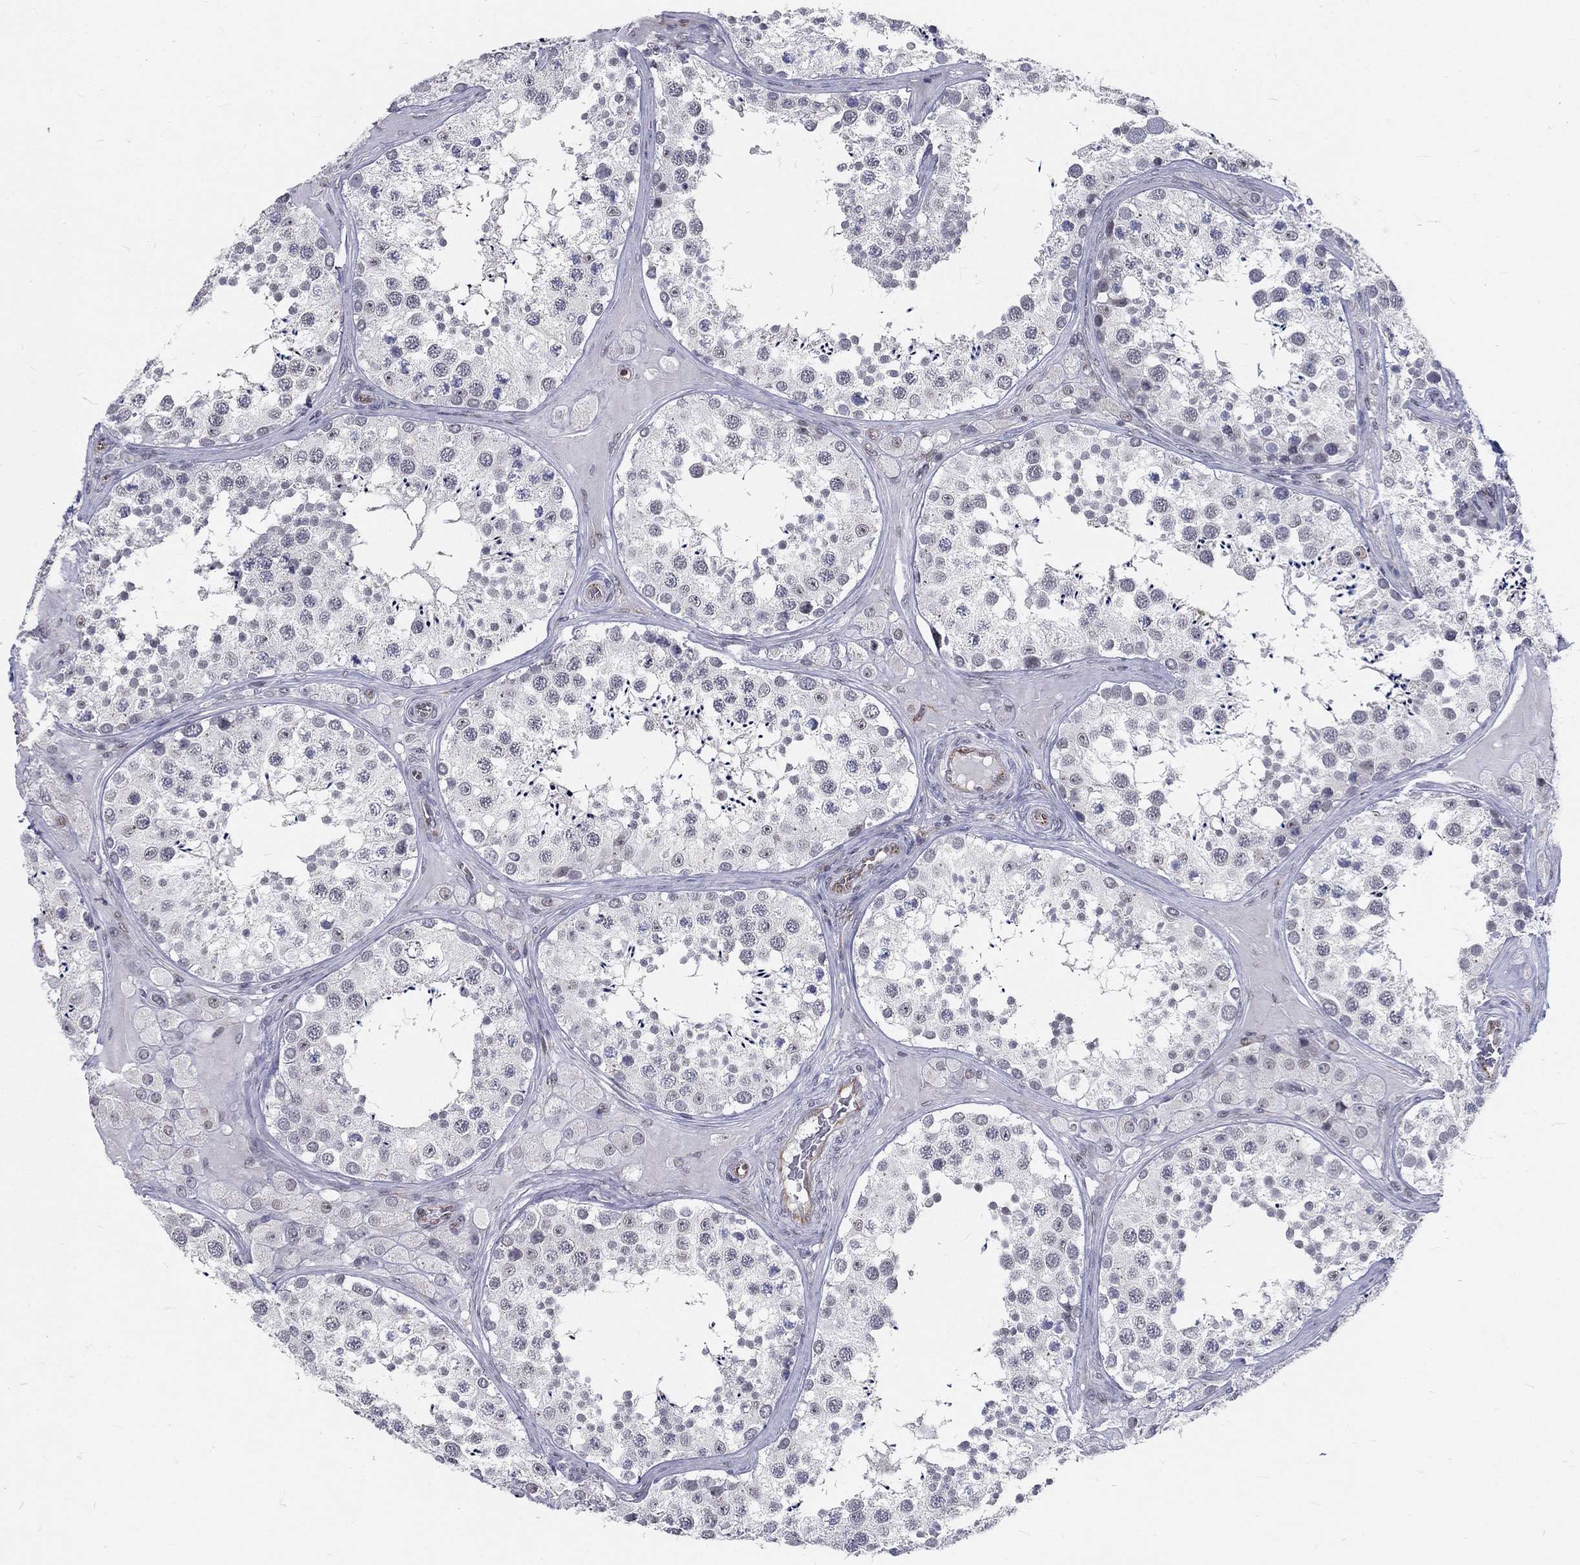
{"staining": {"intensity": "strong", "quantity": "<25%", "location": "nuclear"}, "tissue": "testis", "cell_type": "Cells in seminiferous ducts", "image_type": "normal", "snomed": [{"axis": "morphology", "description": "Normal tissue, NOS"}, {"axis": "topography", "description": "Testis"}], "caption": "Immunohistochemistry (IHC) (DAB (3,3'-diaminobenzidine)) staining of benign human testis displays strong nuclear protein positivity in about <25% of cells in seminiferous ducts.", "gene": "ZBED1", "patient": {"sex": "male", "age": 34}}